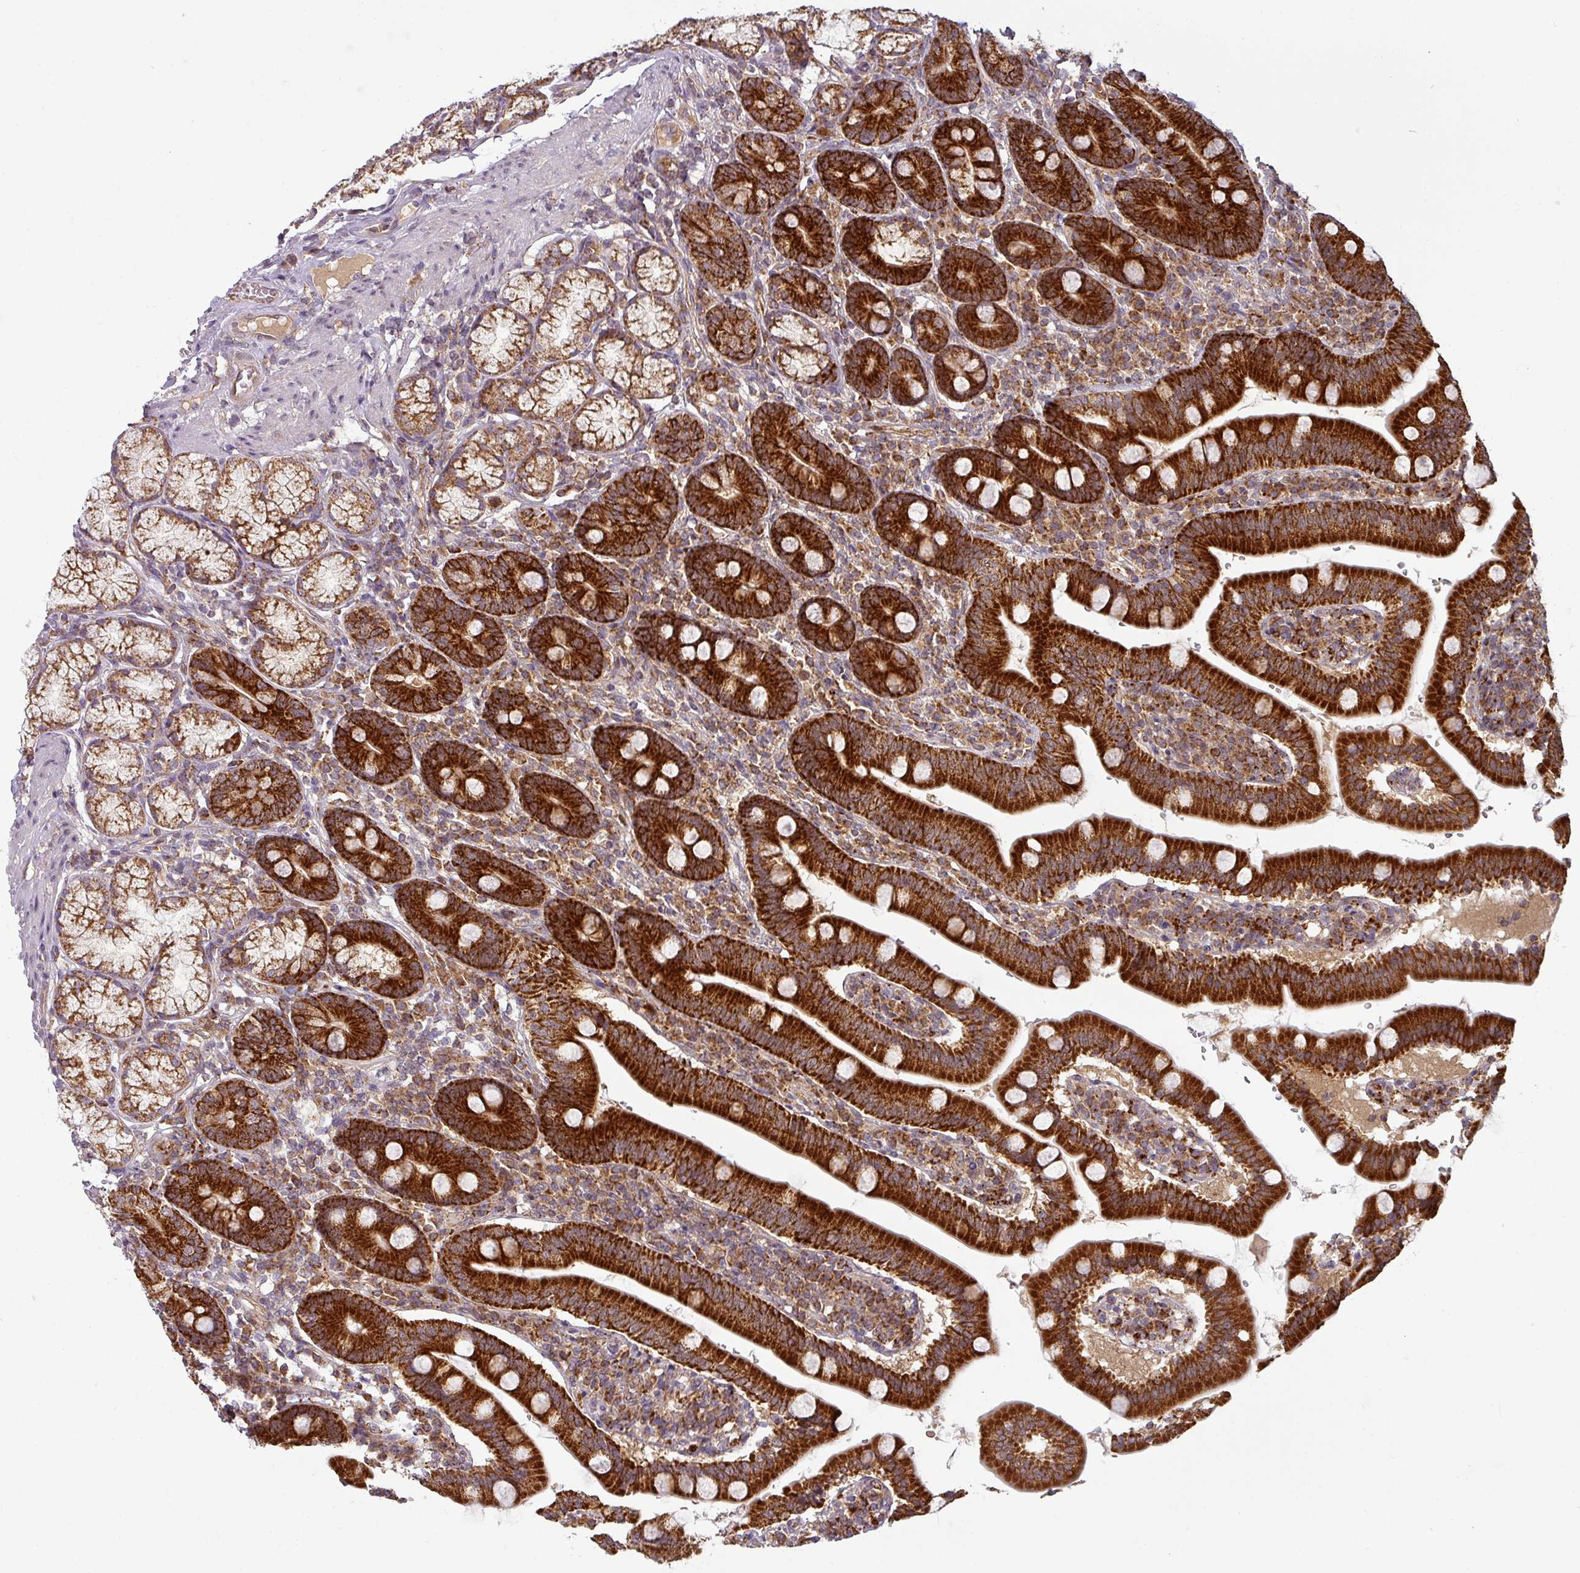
{"staining": {"intensity": "strong", "quantity": ">75%", "location": "cytoplasmic/membranous"}, "tissue": "duodenum", "cell_type": "Glandular cells", "image_type": "normal", "snomed": [{"axis": "morphology", "description": "Normal tissue, NOS"}, {"axis": "topography", "description": "Duodenum"}], "caption": "An image showing strong cytoplasmic/membranous positivity in approximately >75% of glandular cells in benign duodenum, as visualized by brown immunohistochemical staining.", "gene": "MRPS16", "patient": {"sex": "female", "age": 67}}